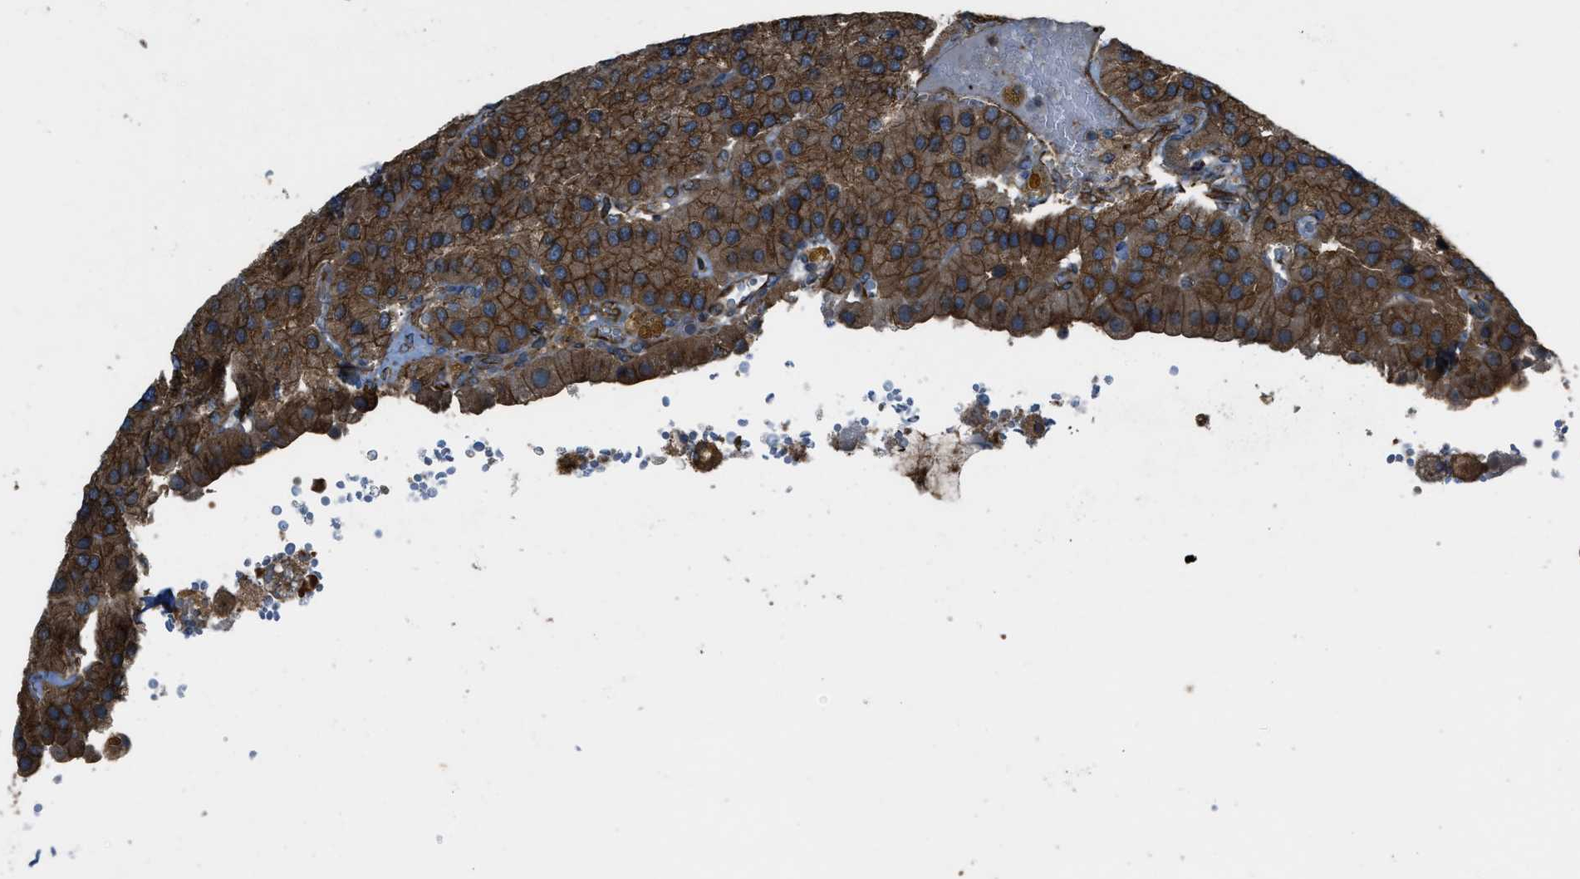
{"staining": {"intensity": "moderate", "quantity": ">75%", "location": "cytoplasmic/membranous"}, "tissue": "parathyroid gland", "cell_type": "Glandular cells", "image_type": "normal", "snomed": [{"axis": "morphology", "description": "Normal tissue, NOS"}, {"axis": "morphology", "description": "Adenoma, NOS"}, {"axis": "topography", "description": "Parathyroid gland"}], "caption": "Glandular cells exhibit medium levels of moderate cytoplasmic/membranous expression in approximately >75% of cells in unremarkable parathyroid gland.", "gene": "TRPC1", "patient": {"sex": "female", "age": 86}}